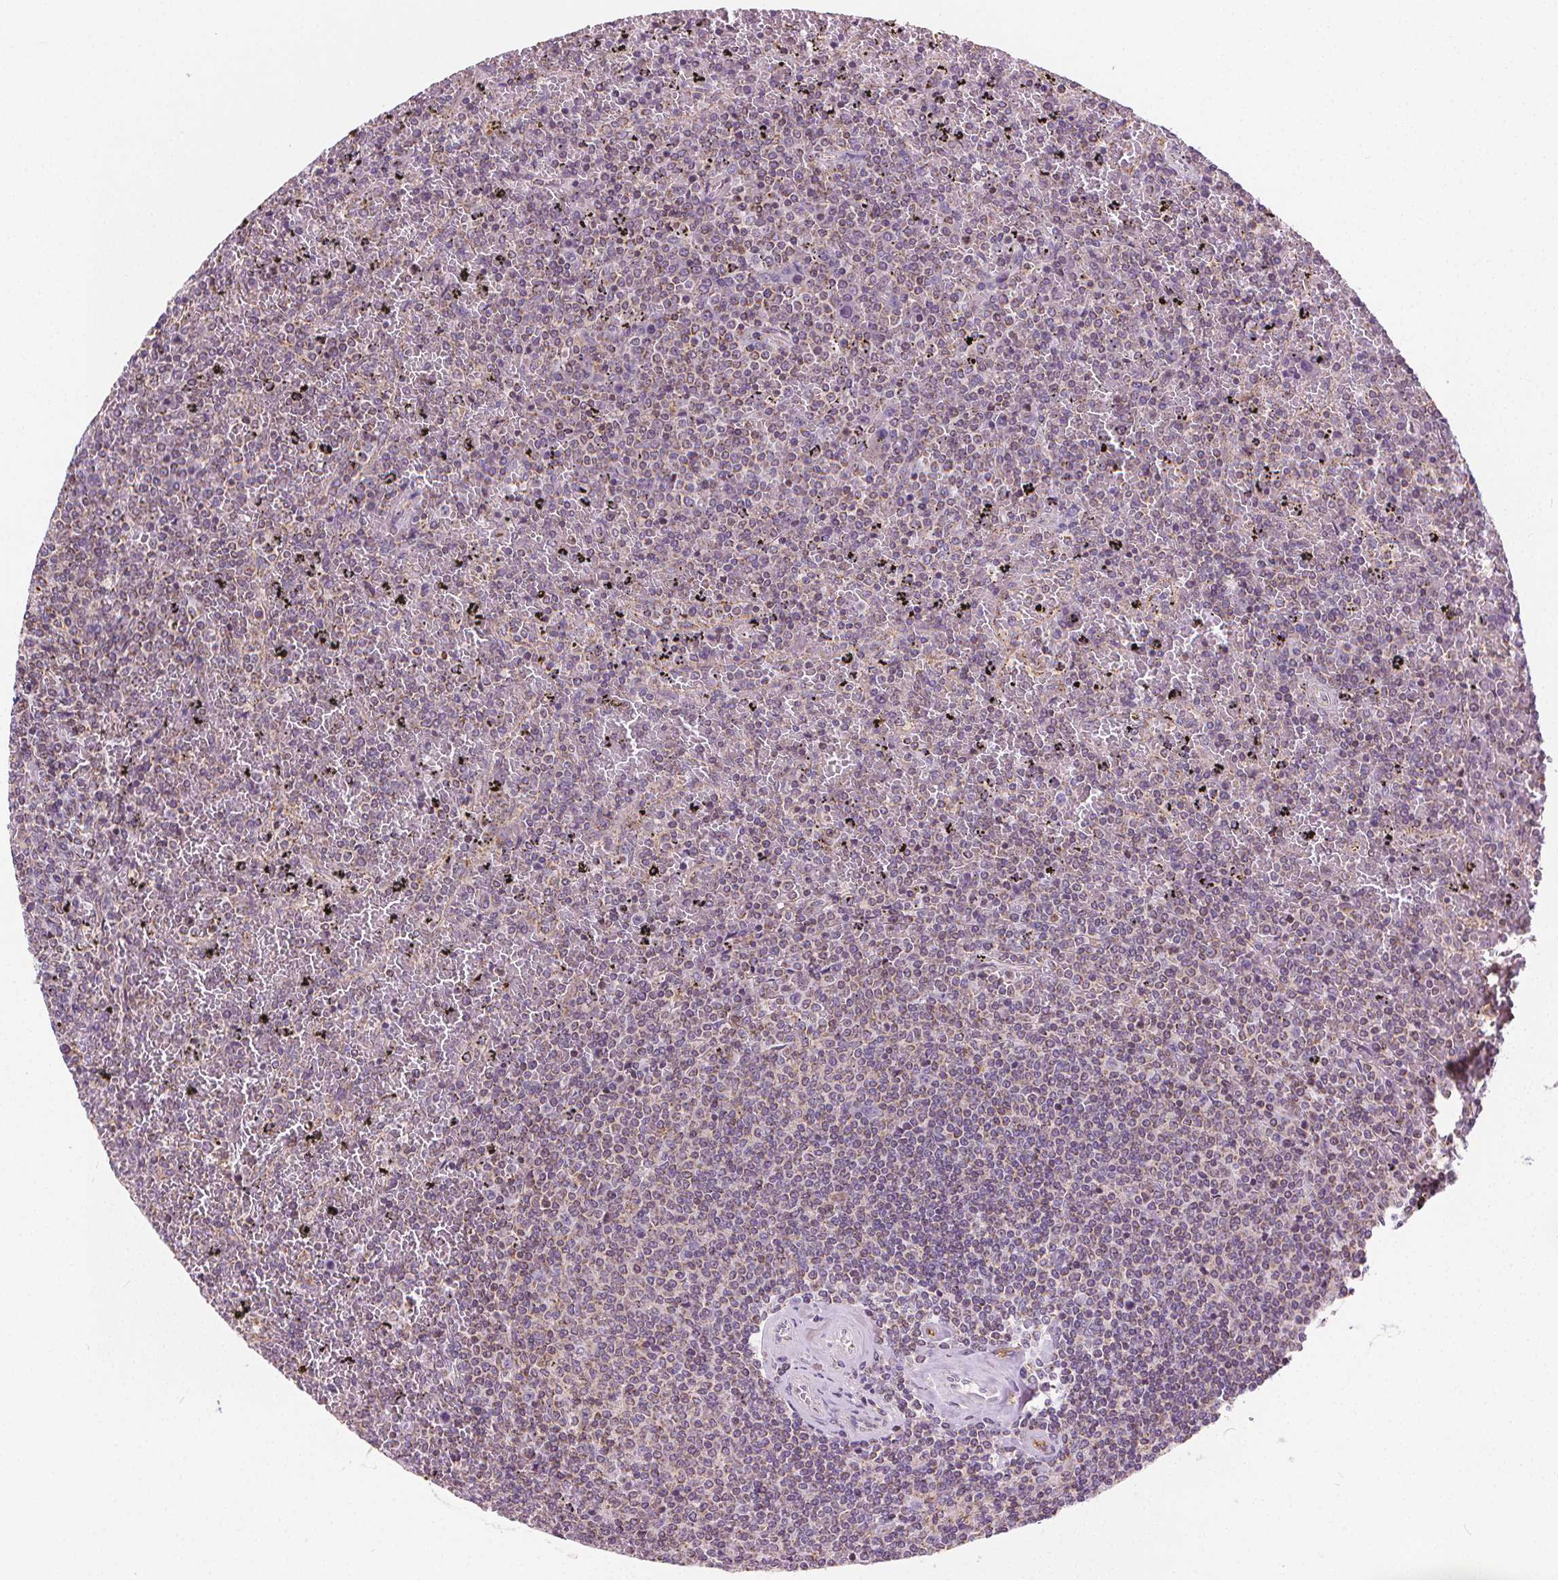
{"staining": {"intensity": "negative", "quantity": "none", "location": "none"}, "tissue": "lymphoma", "cell_type": "Tumor cells", "image_type": "cancer", "snomed": [{"axis": "morphology", "description": "Malignant lymphoma, non-Hodgkin's type, Low grade"}, {"axis": "topography", "description": "Spleen"}], "caption": "Histopathology image shows no significant protein expression in tumor cells of low-grade malignant lymphoma, non-Hodgkin's type. (DAB (3,3'-diaminobenzidine) immunohistochemistry with hematoxylin counter stain).", "gene": "RAB20", "patient": {"sex": "female", "age": 77}}